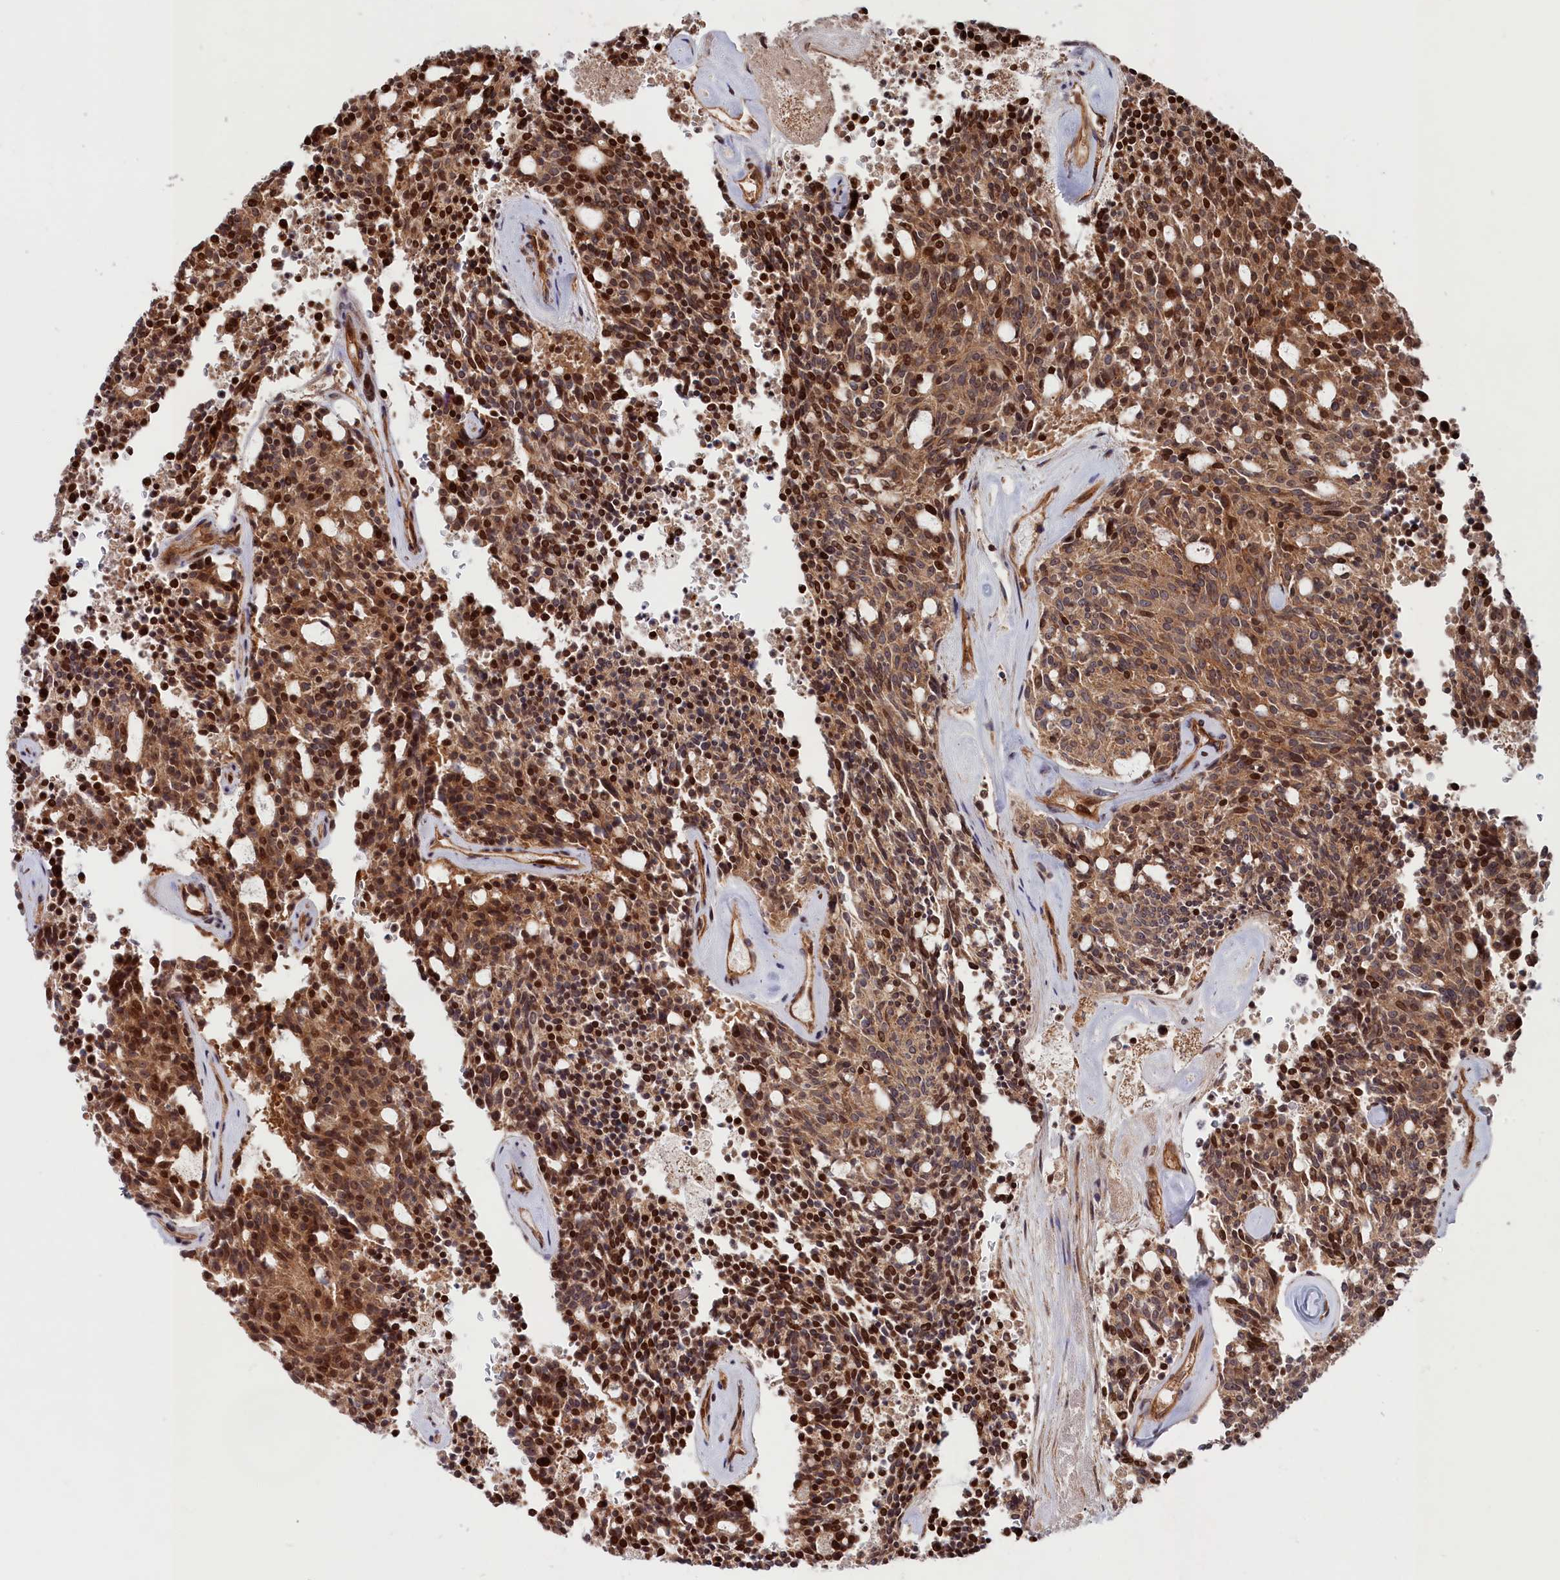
{"staining": {"intensity": "moderate", "quantity": ">75%", "location": "cytoplasmic/membranous,nuclear"}, "tissue": "carcinoid", "cell_type": "Tumor cells", "image_type": "cancer", "snomed": [{"axis": "morphology", "description": "Carcinoid, malignant, NOS"}, {"axis": "topography", "description": "Pancreas"}], "caption": "A micrograph of carcinoid stained for a protein displays moderate cytoplasmic/membranous and nuclear brown staining in tumor cells.", "gene": "CEP44", "patient": {"sex": "female", "age": 54}}